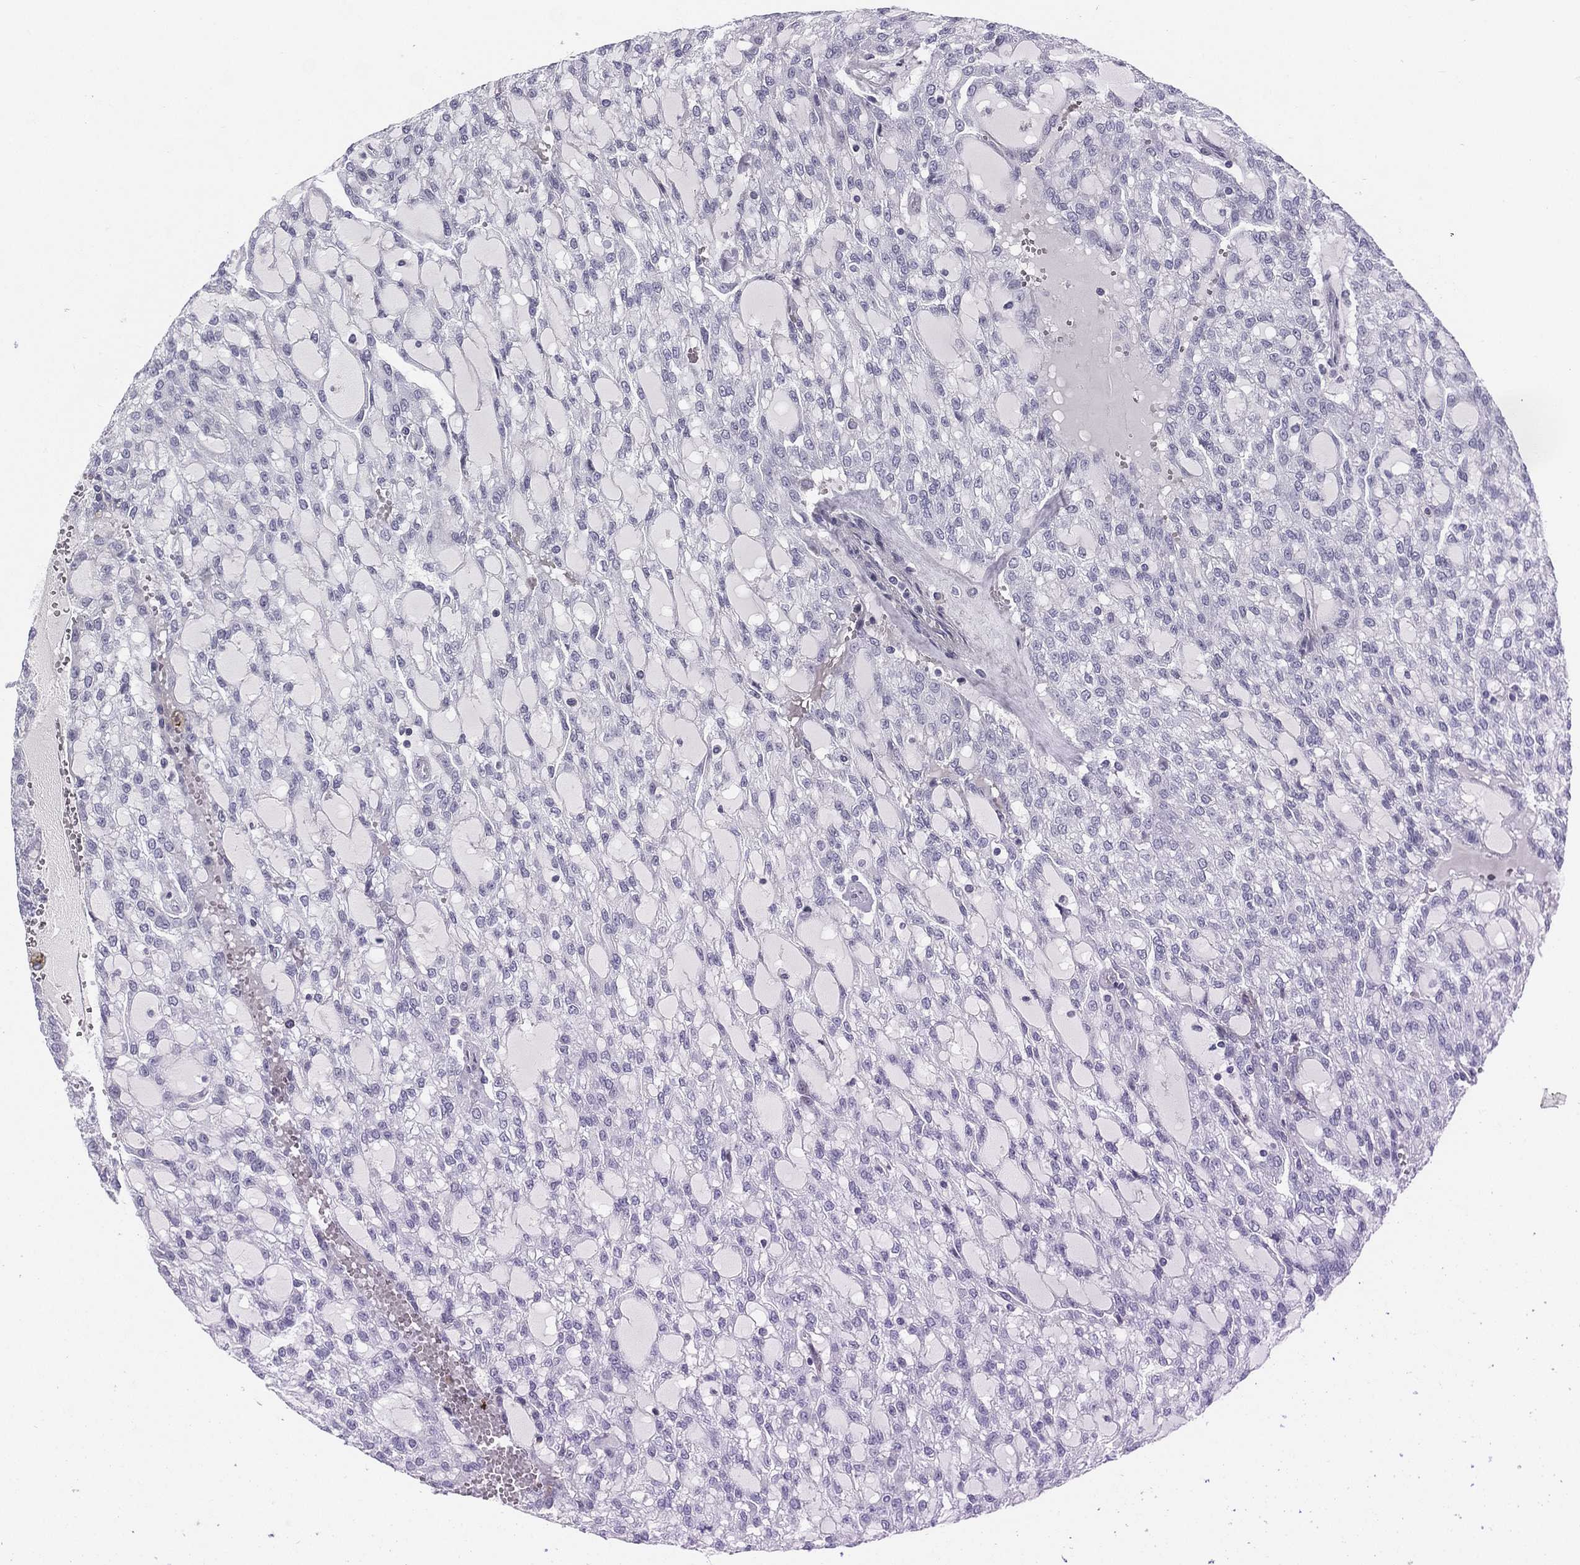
{"staining": {"intensity": "negative", "quantity": "none", "location": "none"}, "tissue": "renal cancer", "cell_type": "Tumor cells", "image_type": "cancer", "snomed": [{"axis": "morphology", "description": "Adenocarcinoma, NOS"}, {"axis": "topography", "description": "Kidney"}], "caption": "Immunohistochemical staining of renal adenocarcinoma displays no significant positivity in tumor cells.", "gene": "SPPL2C", "patient": {"sex": "male", "age": 63}}